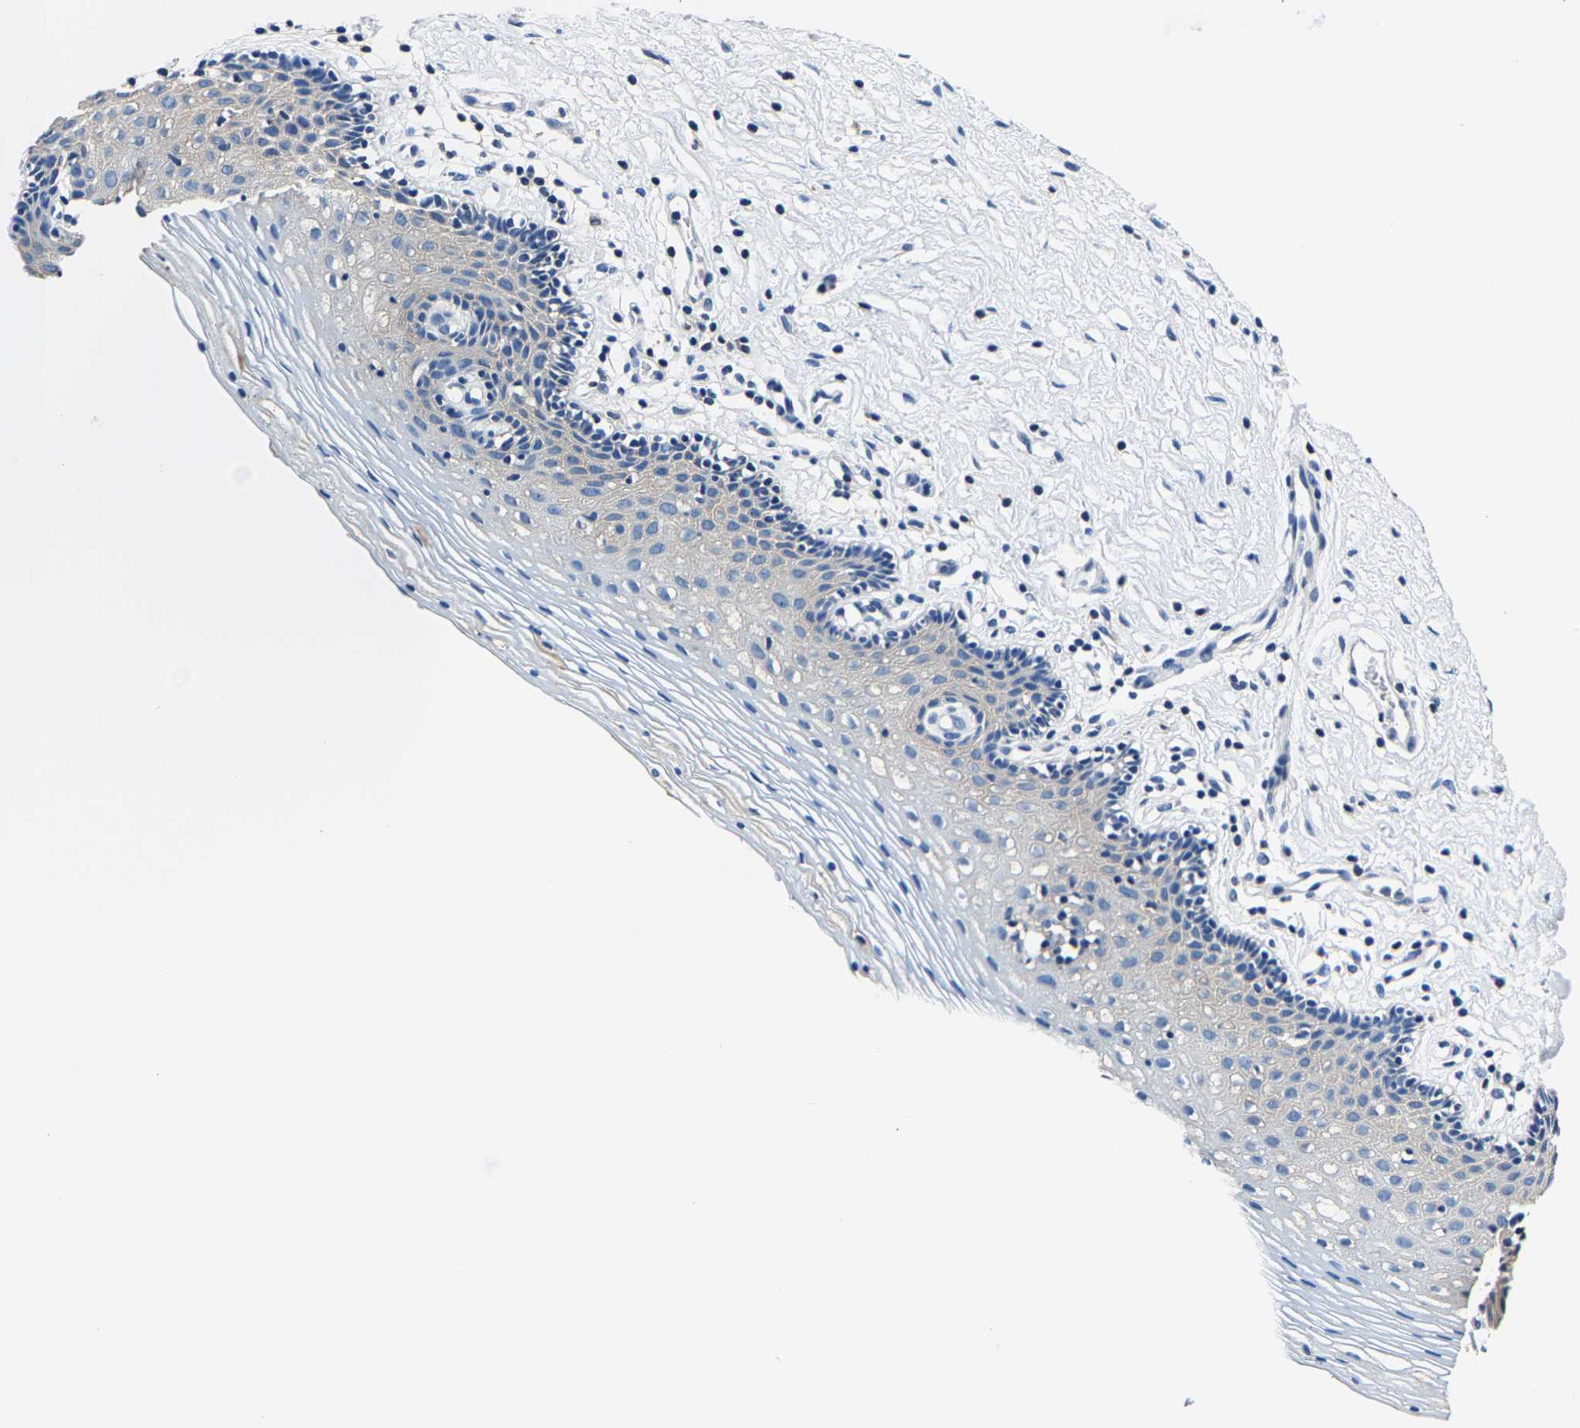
{"staining": {"intensity": "negative", "quantity": "none", "location": "none"}, "tissue": "vagina", "cell_type": "Squamous epithelial cells", "image_type": "normal", "snomed": [{"axis": "morphology", "description": "Normal tissue, NOS"}, {"axis": "topography", "description": "Vagina"}], "caption": "This micrograph is of normal vagina stained with immunohistochemistry to label a protein in brown with the nuclei are counter-stained blue. There is no expression in squamous epithelial cells.", "gene": "ALDOB", "patient": {"sex": "female", "age": 32}}